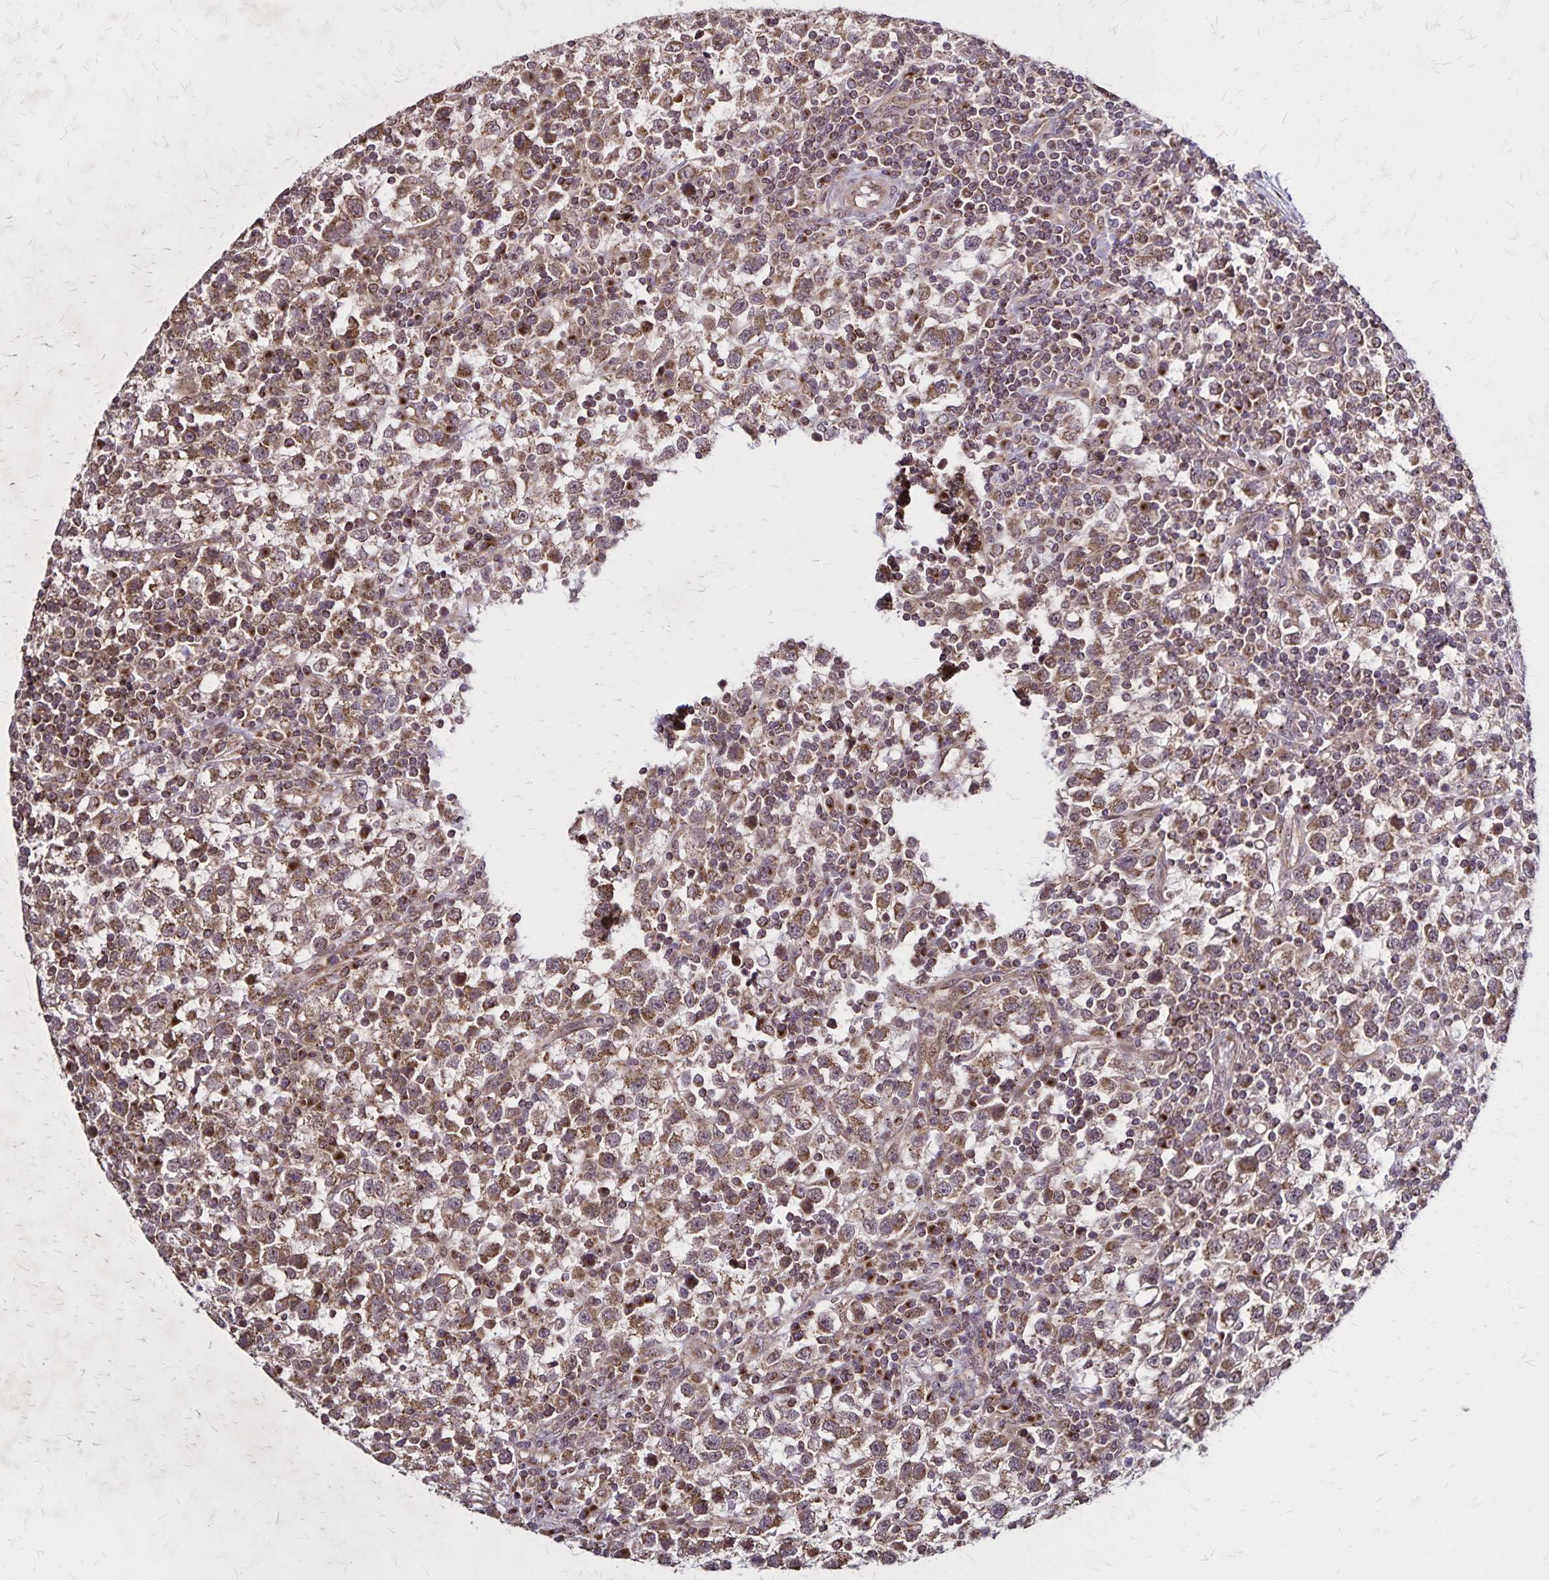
{"staining": {"intensity": "moderate", "quantity": ">75%", "location": "cytoplasmic/membranous,nuclear"}, "tissue": "testis cancer", "cell_type": "Tumor cells", "image_type": "cancer", "snomed": [{"axis": "morphology", "description": "Seminoma, NOS"}, {"axis": "topography", "description": "Testis"}], "caption": "Testis cancer (seminoma) tissue reveals moderate cytoplasmic/membranous and nuclear positivity in approximately >75% of tumor cells", "gene": "NFS1", "patient": {"sex": "male", "age": 34}}